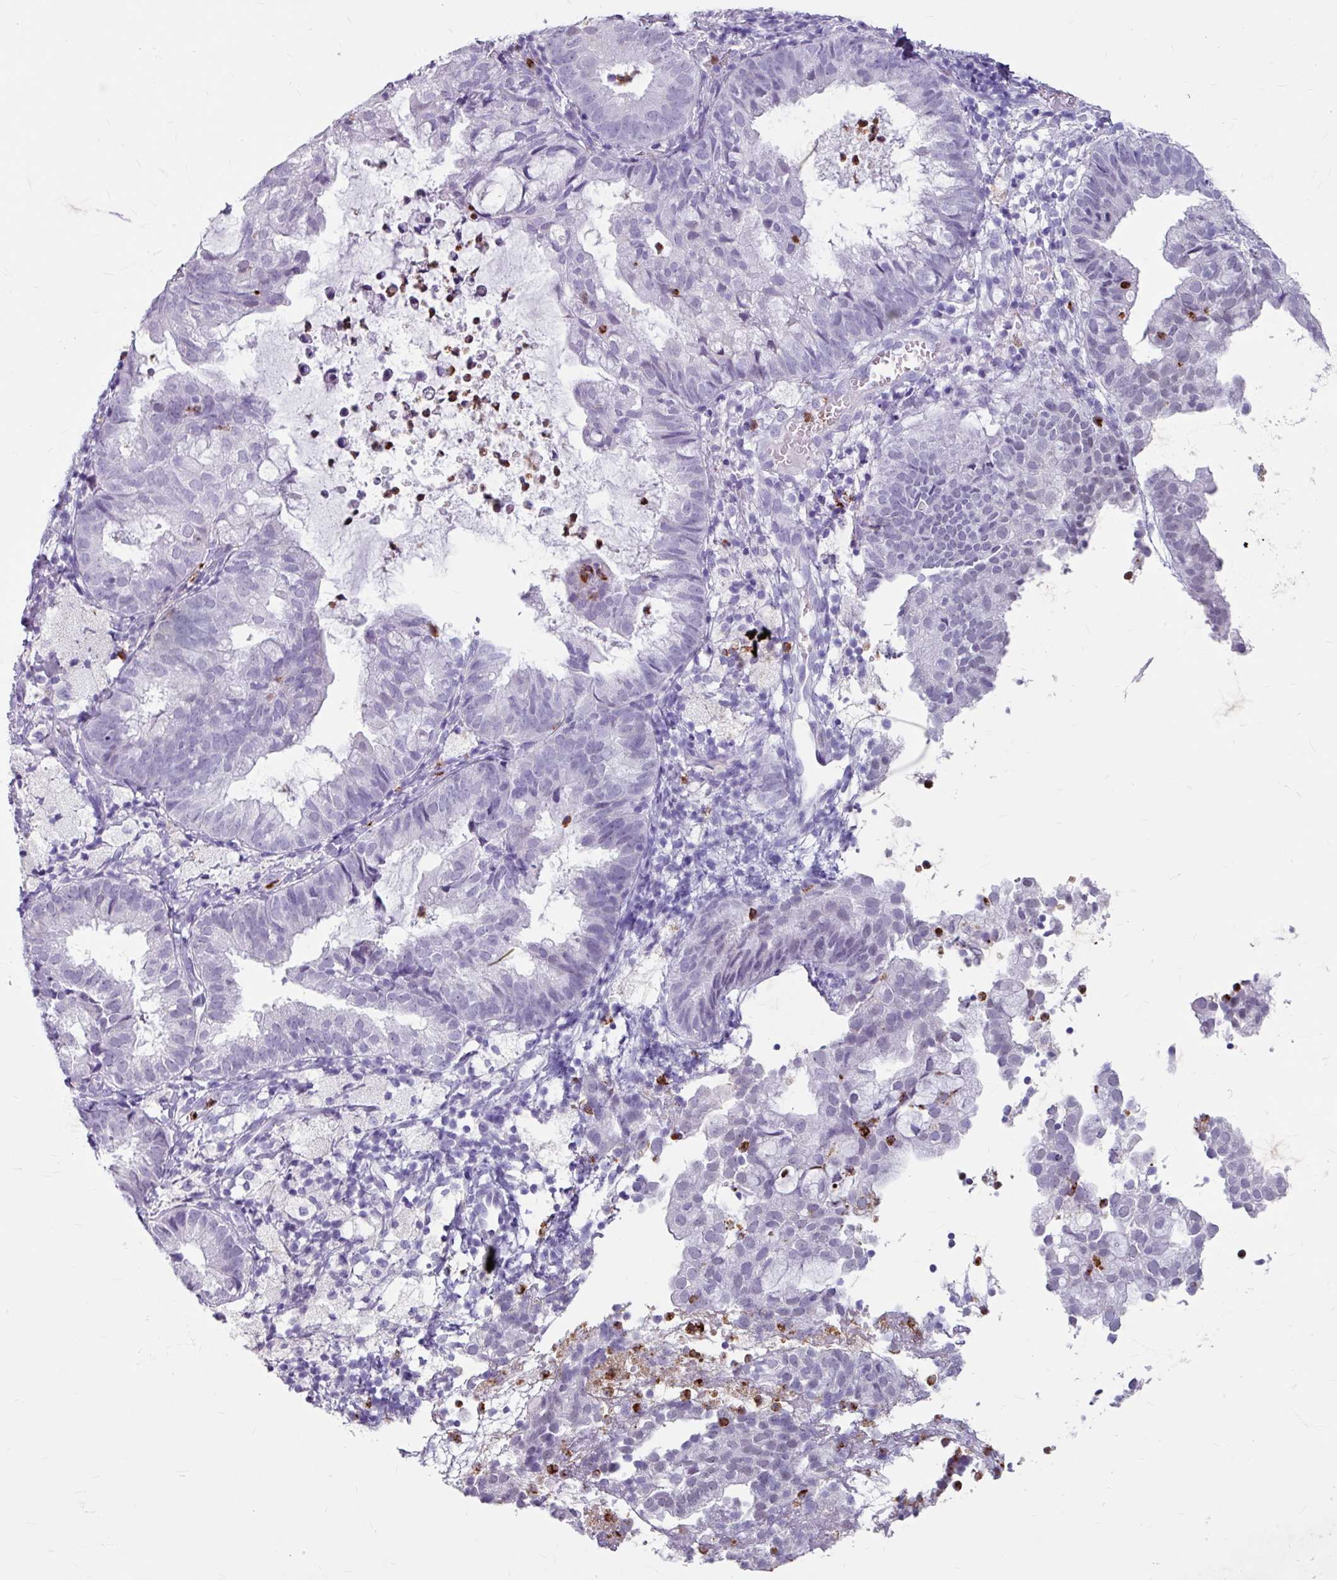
{"staining": {"intensity": "negative", "quantity": "none", "location": "none"}, "tissue": "endometrial cancer", "cell_type": "Tumor cells", "image_type": "cancer", "snomed": [{"axis": "morphology", "description": "Adenocarcinoma, NOS"}, {"axis": "topography", "description": "Endometrium"}], "caption": "This is a micrograph of immunohistochemistry staining of adenocarcinoma (endometrial), which shows no expression in tumor cells.", "gene": "ANKRD1", "patient": {"sex": "female", "age": 80}}